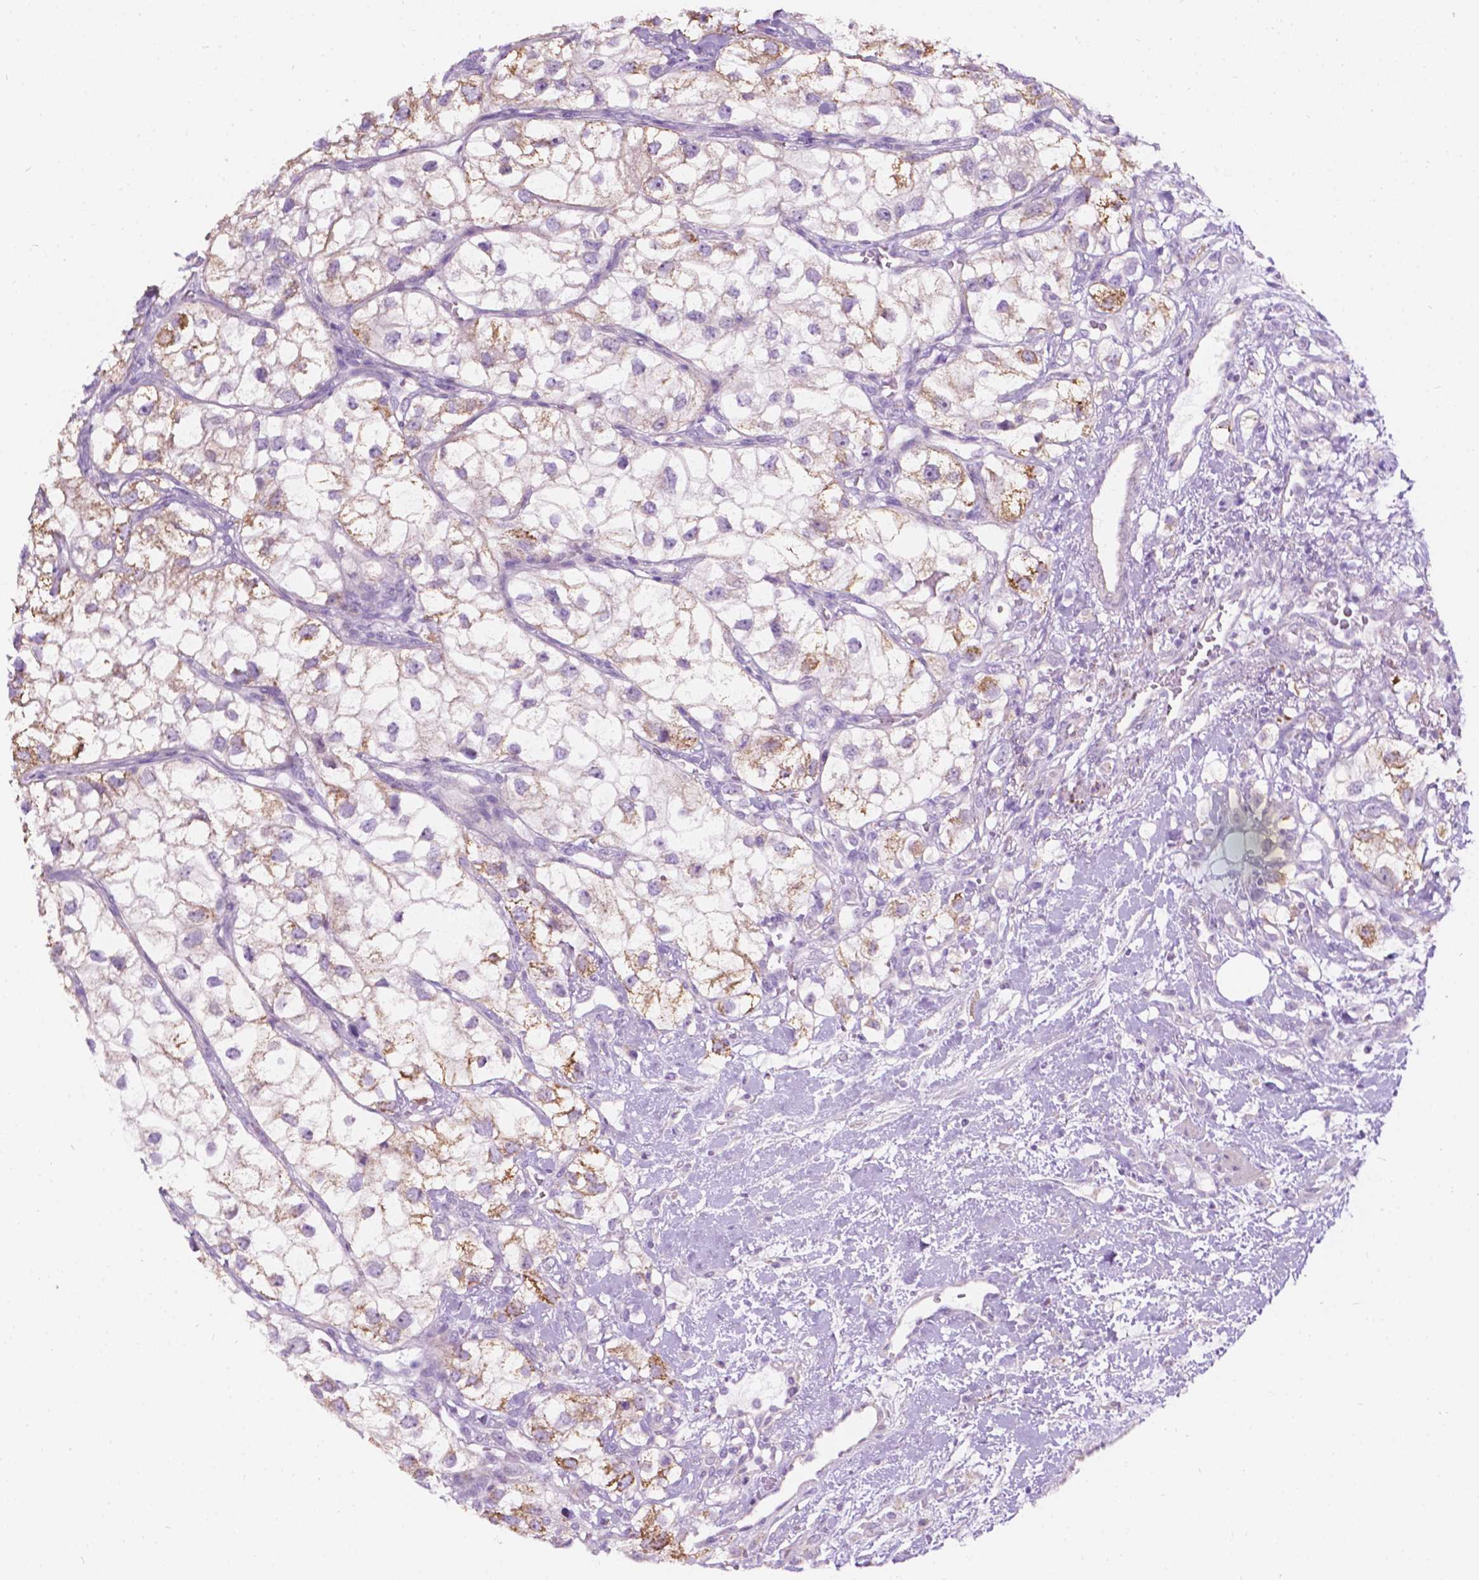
{"staining": {"intensity": "moderate", "quantity": "25%-75%", "location": "cytoplasmic/membranous"}, "tissue": "renal cancer", "cell_type": "Tumor cells", "image_type": "cancer", "snomed": [{"axis": "morphology", "description": "Adenocarcinoma, NOS"}, {"axis": "topography", "description": "Kidney"}], "caption": "Brown immunohistochemical staining in renal cancer (adenocarcinoma) exhibits moderate cytoplasmic/membranous positivity in approximately 25%-75% of tumor cells.", "gene": "NOS1AP", "patient": {"sex": "male", "age": 59}}